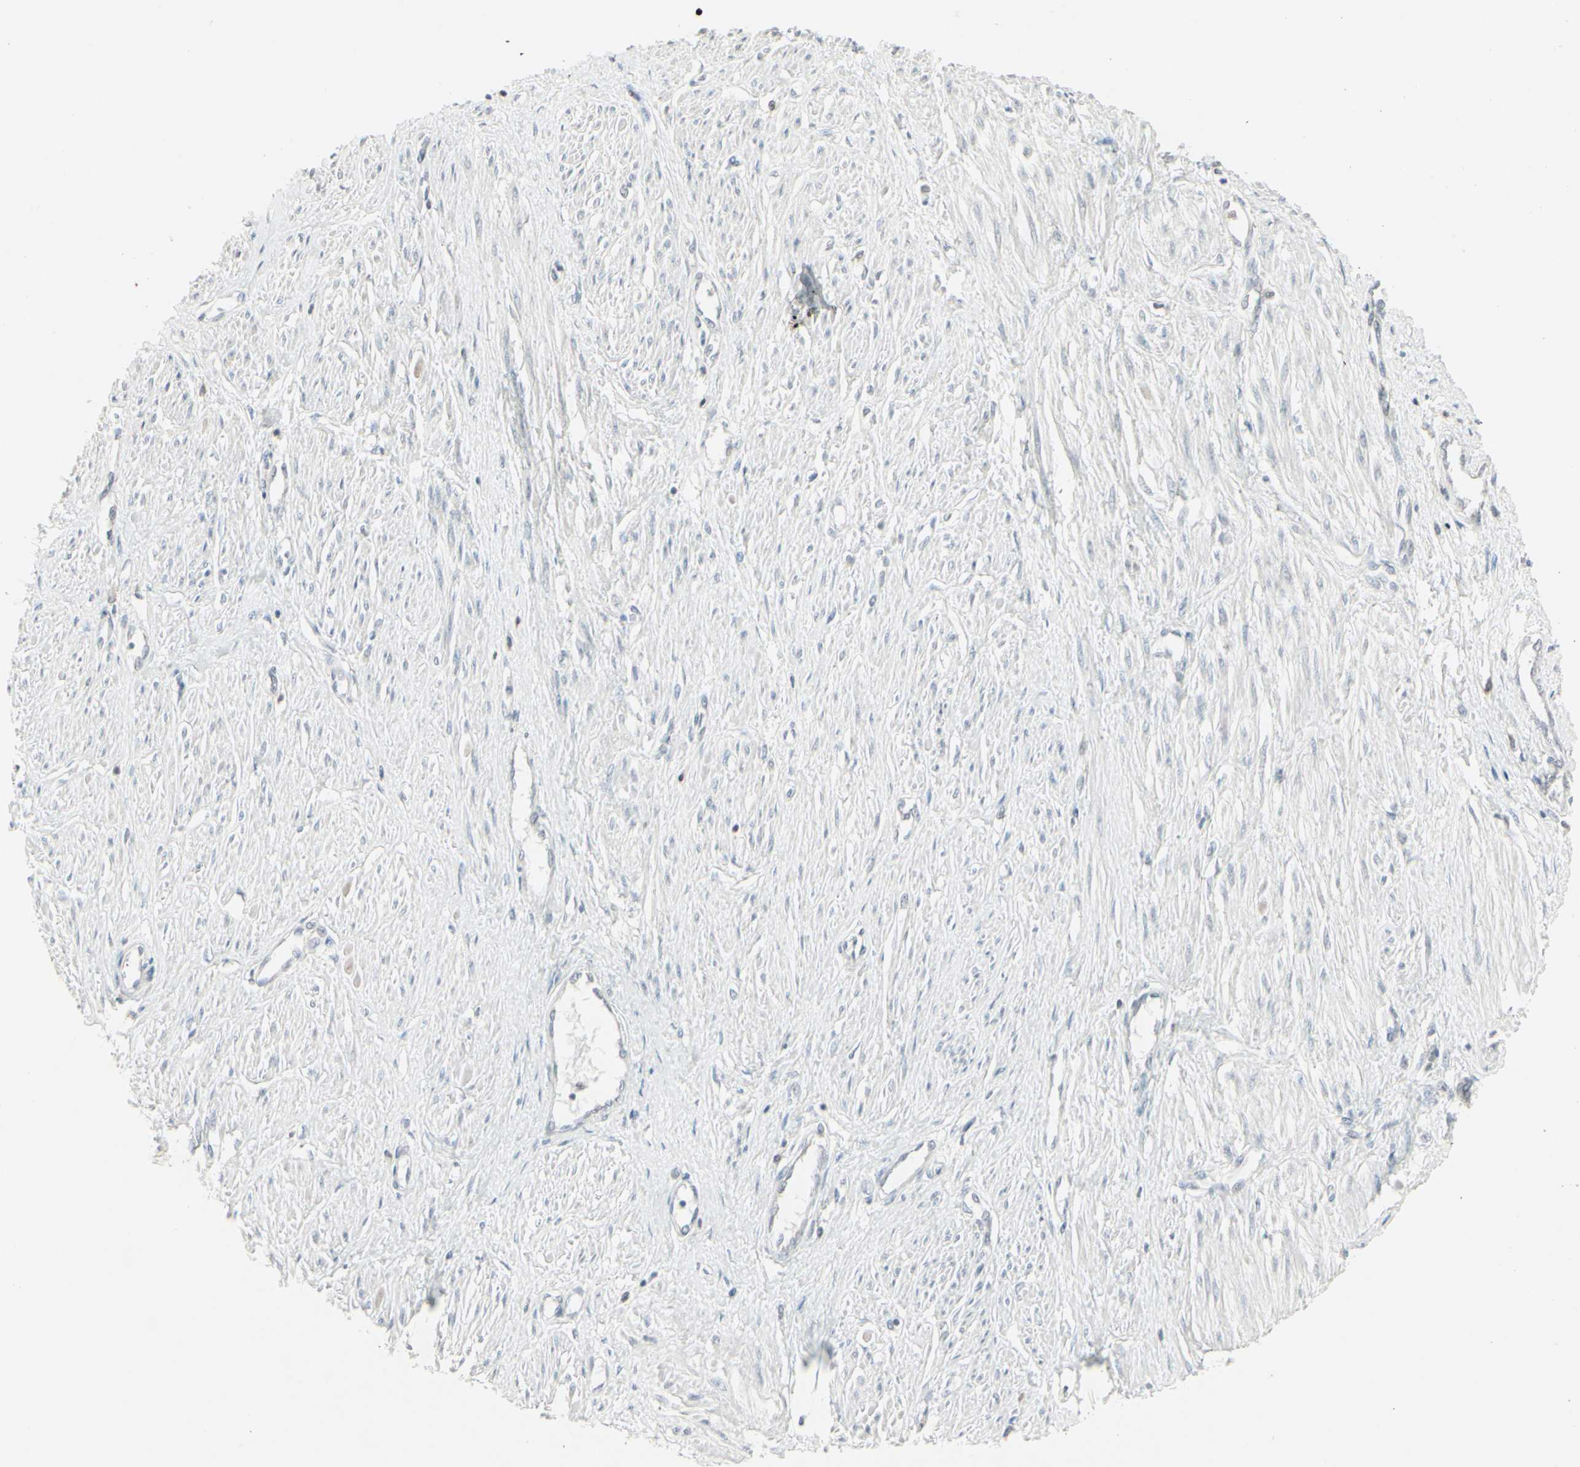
{"staining": {"intensity": "negative", "quantity": "none", "location": "none"}, "tissue": "smooth muscle", "cell_type": "Smooth muscle cells", "image_type": "normal", "snomed": [{"axis": "morphology", "description": "Normal tissue, NOS"}, {"axis": "topography", "description": "Smooth muscle"}, {"axis": "topography", "description": "Uterus"}], "caption": "Protein analysis of unremarkable smooth muscle demonstrates no significant positivity in smooth muscle cells. (DAB (3,3'-diaminobenzidine) immunohistochemistry (IHC), high magnification).", "gene": "SAMSN1", "patient": {"sex": "female", "age": 39}}